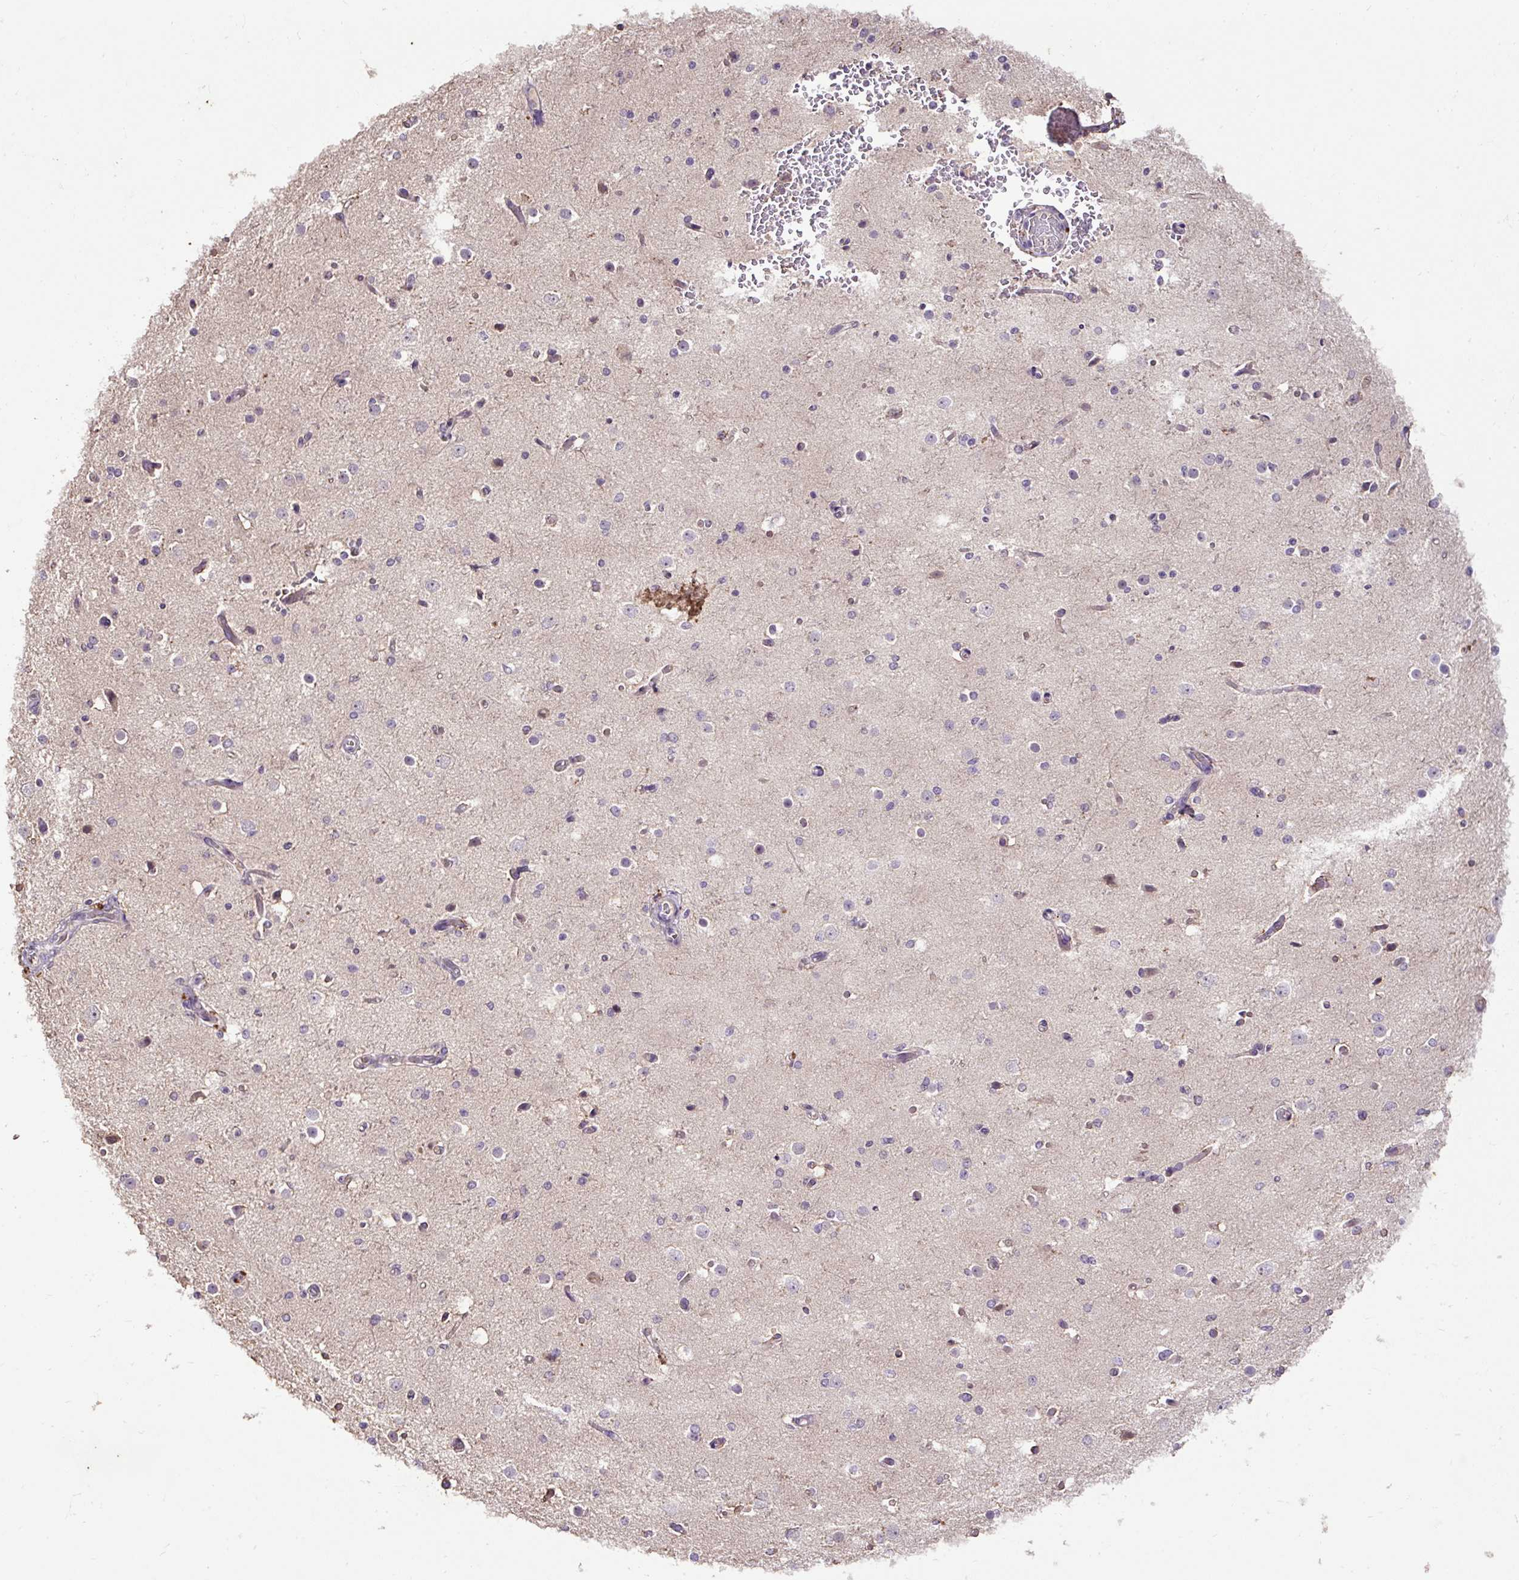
{"staining": {"intensity": "moderate", "quantity": "<25%", "location": "cytoplasmic/membranous"}, "tissue": "cerebral cortex", "cell_type": "Endothelial cells", "image_type": "normal", "snomed": [{"axis": "morphology", "description": "Normal tissue, NOS"}, {"axis": "morphology", "description": "Inflammation, NOS"}, {"axis": "topography", "description": "Cerebral cortex"}], "caption": "This histopathology image displays unremarkable cerebral cortex stained with IHC to label a protein in brown. The cytoplasmic/membranous of endothelial cells show moderate positivity for the protein. Nuclei are counter-stained blue.", "gene": "LRTM2", "patient": {"sex": "male", "age": 6}}